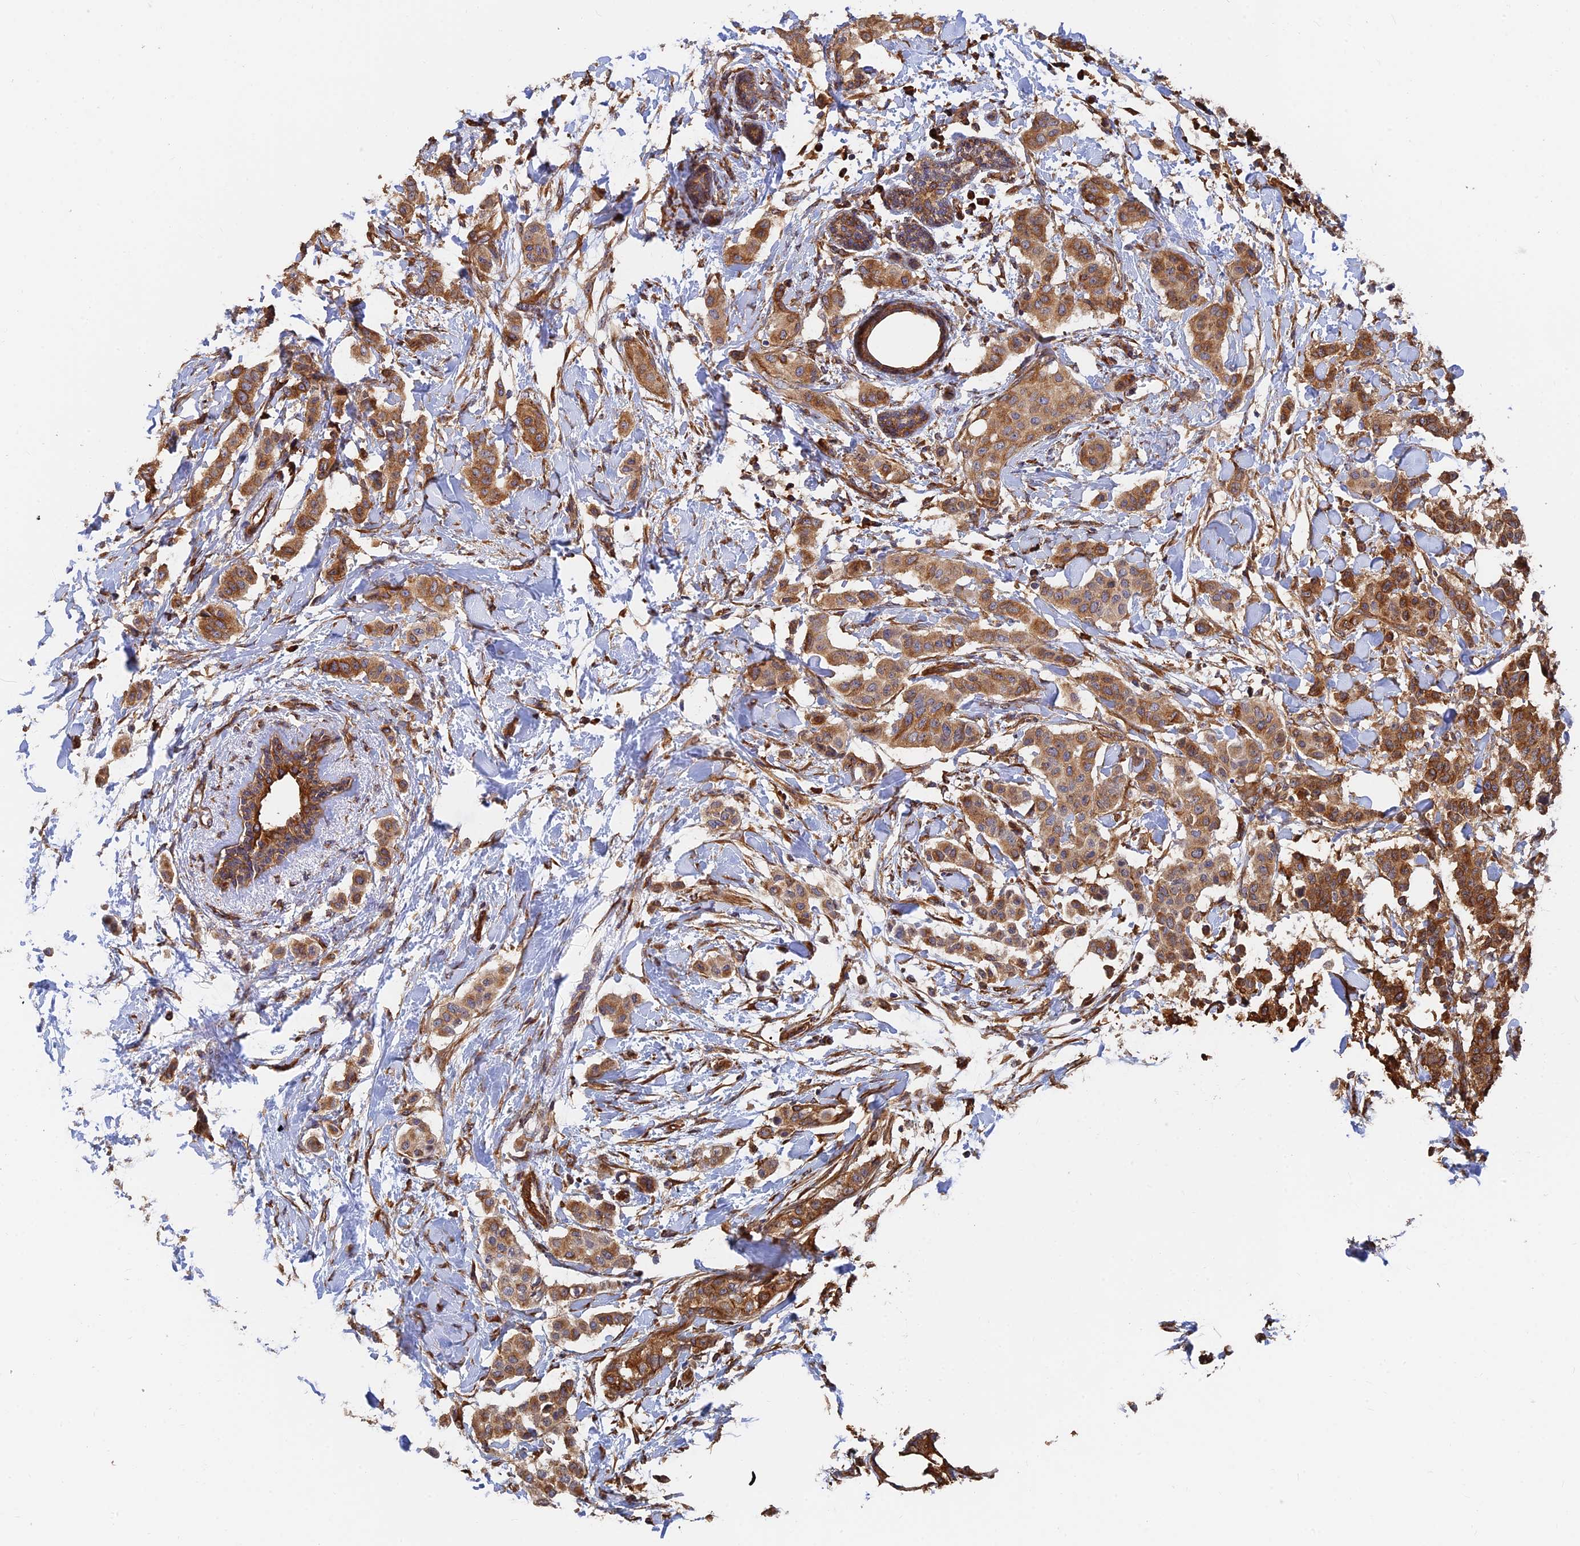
{"staining": {"intensity": "moderate", "quantity": ">75%", "location": "cytoplasmic/membranous"}, "tissue": "breast cancer", "cell_type": "Tumor cells", "image_type": "cancer", "snomed": [{"axis": "morphology", "description": "Duct carcinoma"}, {"axis": "topography", "description": "Breast"}], "caption": "A brown stain shows moderate cytoplasmic/membranous expression of a protein in human breast cancer tumor cells.", "gene": "WBP11", "patient": {"sex": "female", "age": 40}}